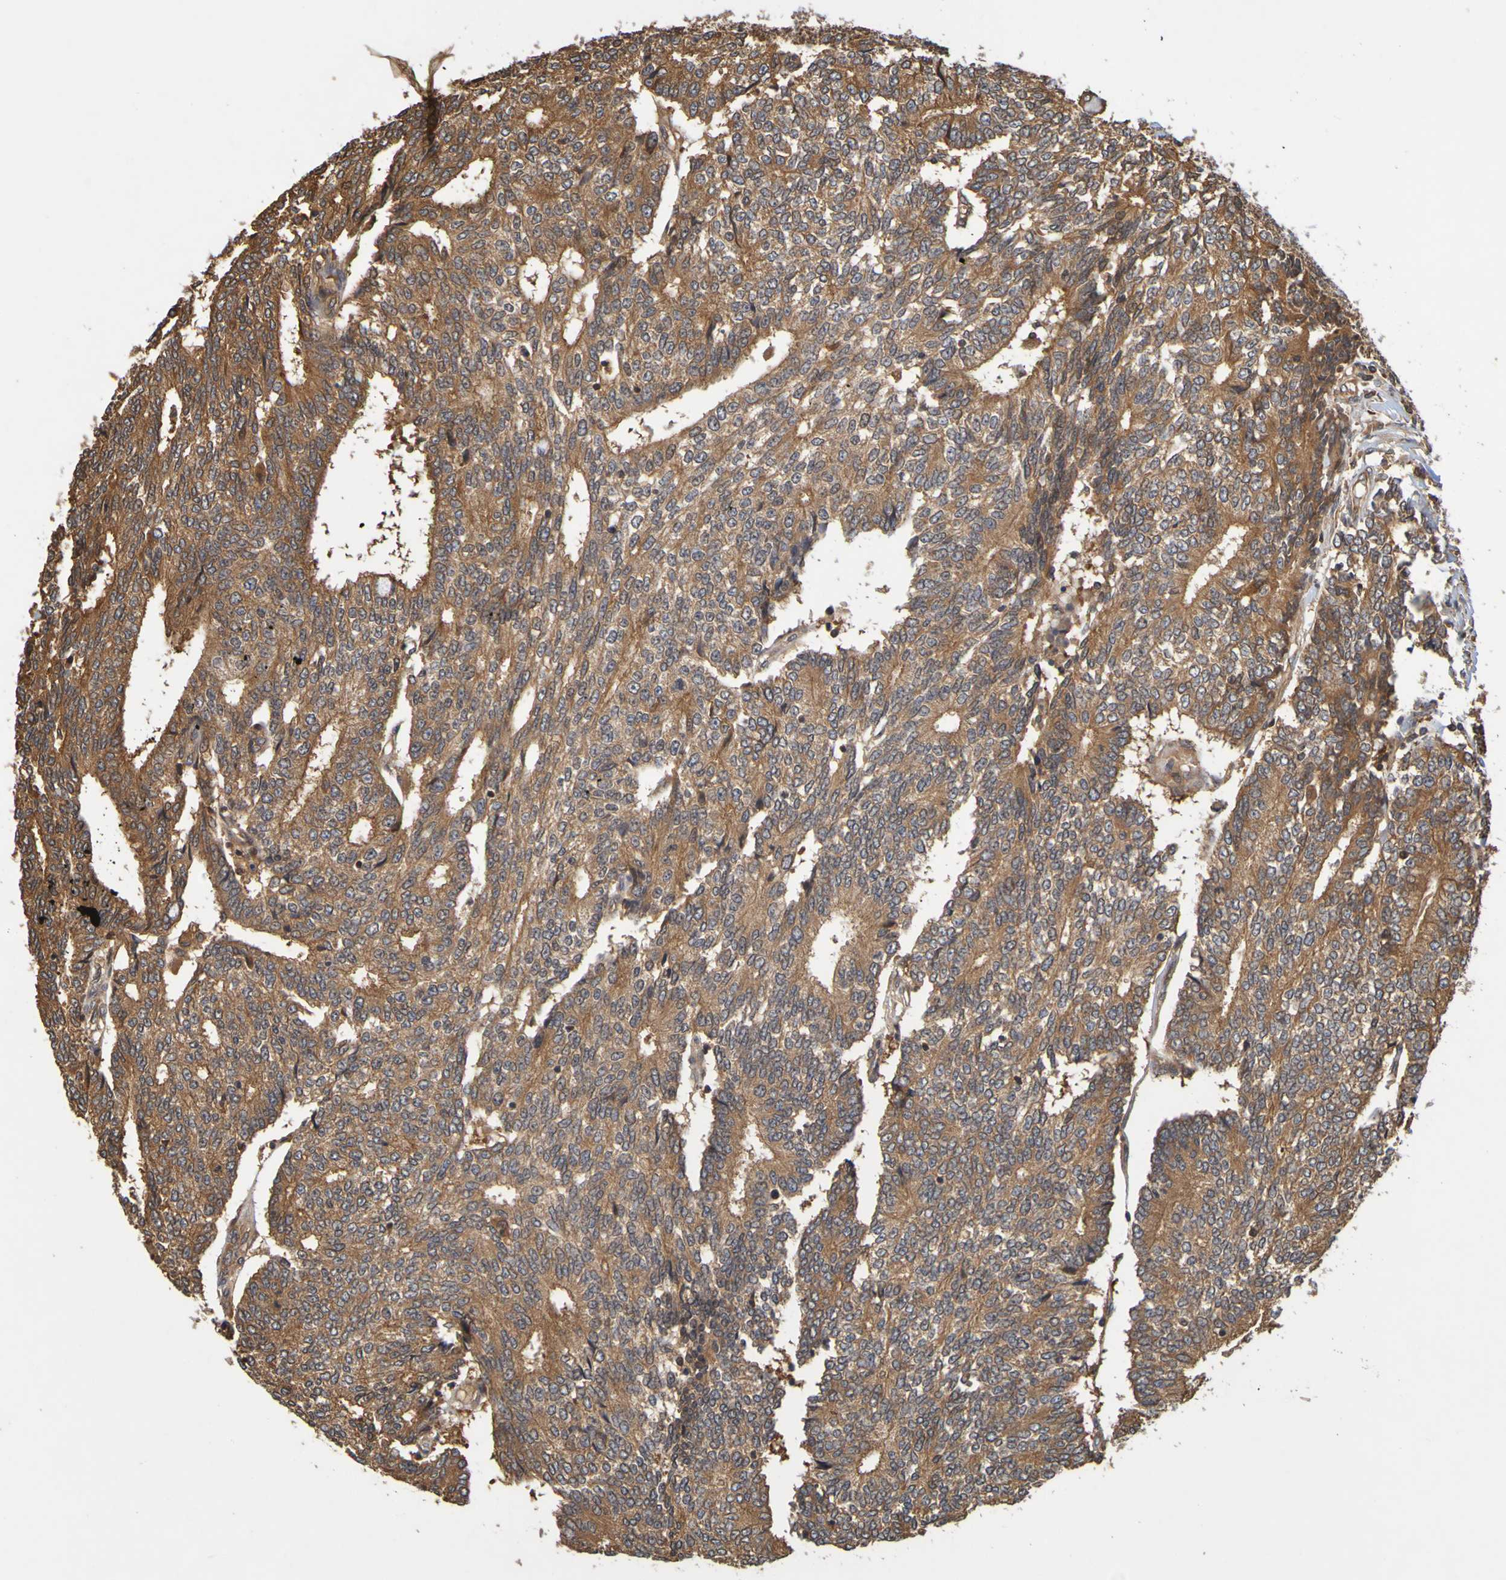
{"staining": {"intensity": "strong", "quantity": "25%-75%", "location": "cytoplasmic/membranous"}, "tissue": "prostate cancer", "cell_type": "Tumor cells", "image_type": "cancer", "snomed": [{"axis": "morphology", "description": "Normal tissue, NOS"}, {"axis": "morphology", "description": "Adenocarcinoma, High grade"}, {"axis": "topography", "description": "Prostate"}, {"axis": "topography", "description": "Seminal veicle"}], "caption": "Immunohistochemistry staining of high-grade adenocarcinoma (prostate), which exhibits high levels of strong cytoplasmic/membranous expression in about 25%-75% of tumor cells indicating strong cytoplasmic/membranous protein positivity. The staining was performed using DAB (3,3'-diaminobenzidine) (brown) for protein detection and nuclei were counterstained in hematoxylin (blue).", "gene": "OCRL", "patient": {"sex": "male", "age": 55}}